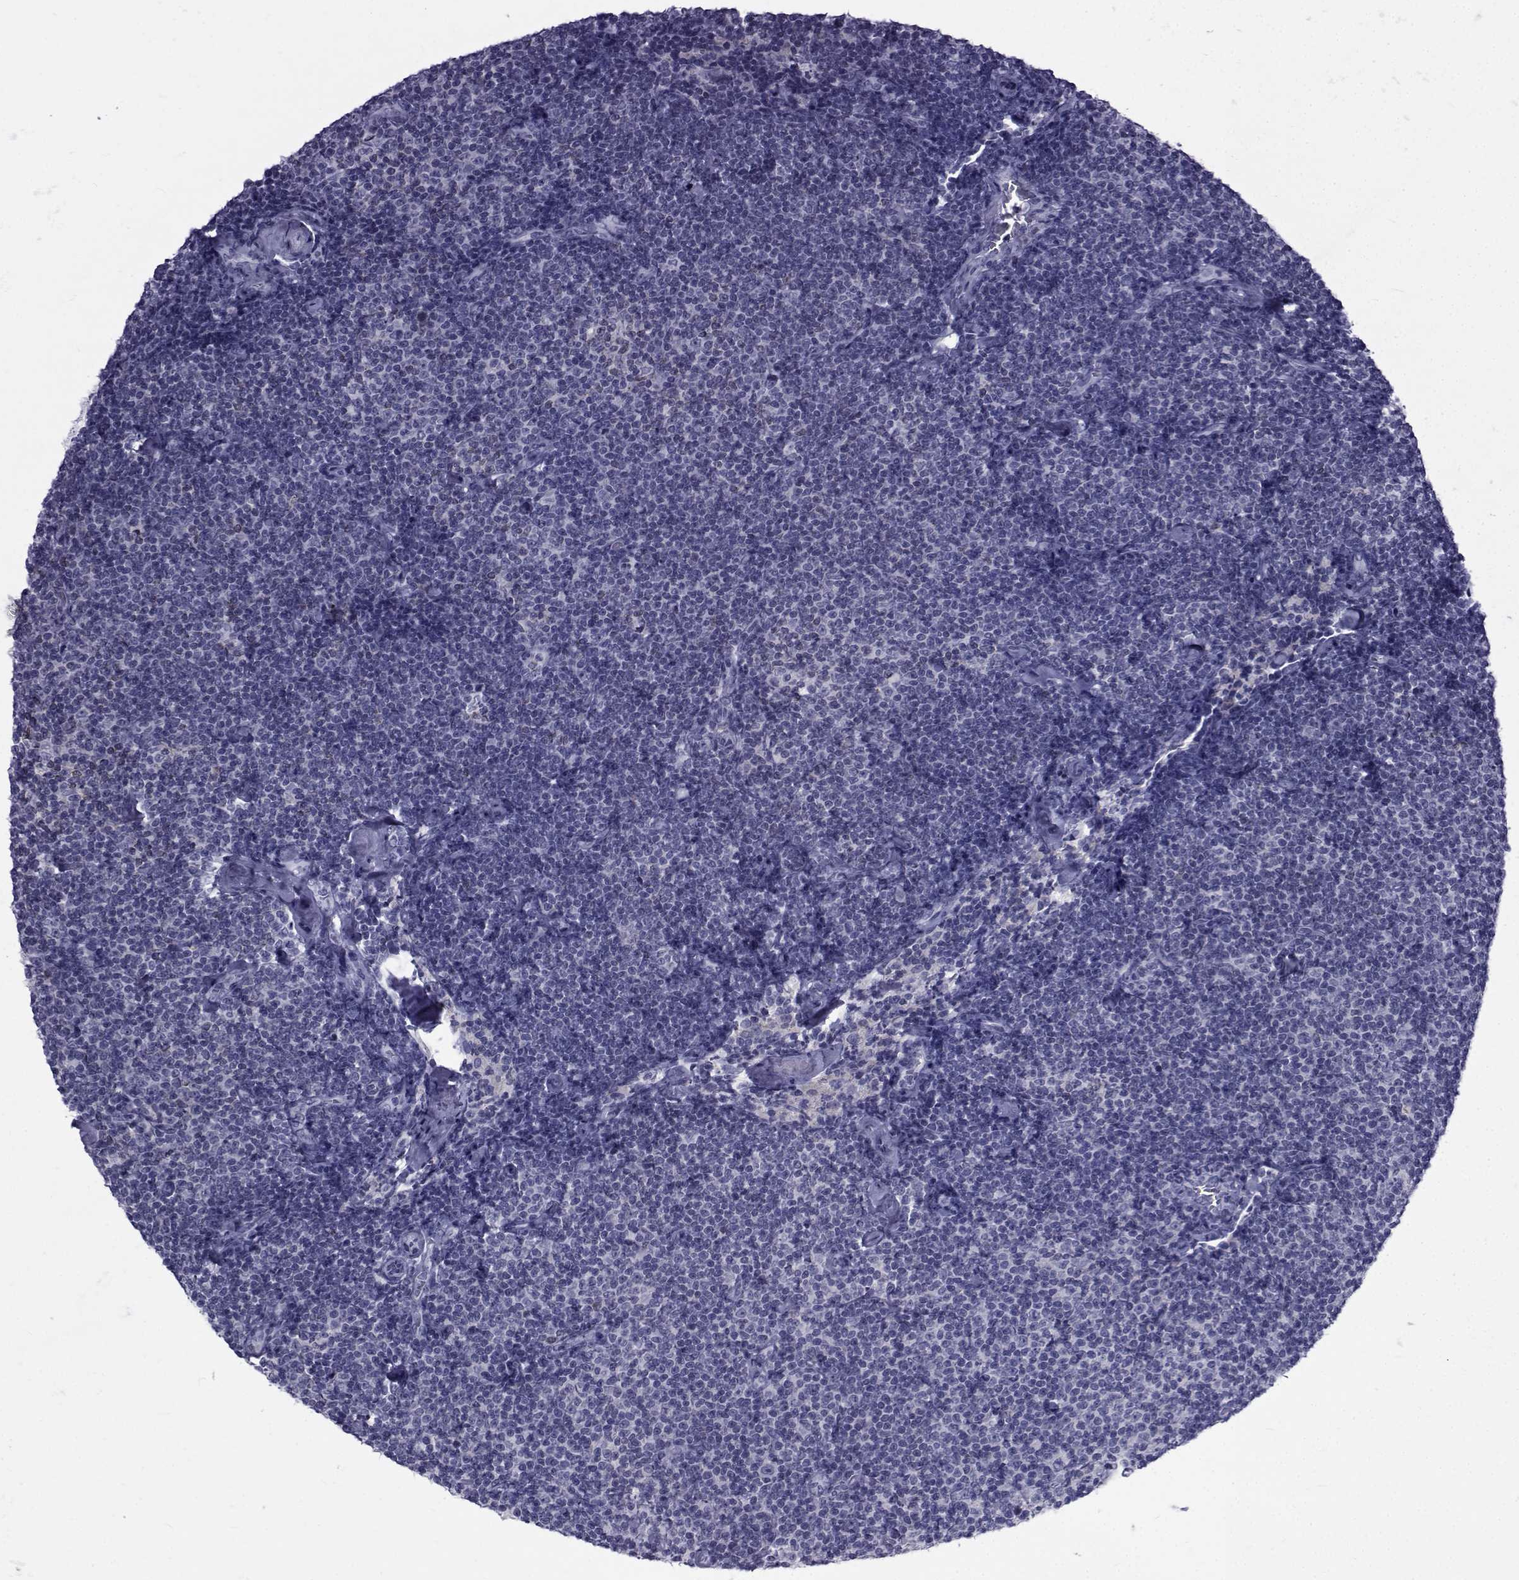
{"staining": {"intensity": "negative", "quantity": "none", "location": "none"}, "tissue": "lymphoma", "cell_type": "Tumor cells", "image_type": "cancer", "snomed": [{"axis": "morphology", "description": "Malignant lymphoma, non-Hodgkin's type, Low grade"}, {"axis": "topography", "description": "Lymph node"}], "caption": "High magnification brightfield microscopy of lymphoma stained with DAB (brown) and counterstained with hematoxylin (blue): tumor cells show no significant positivity.", "gene": "PDE6H", "patient": {"sex": "male", "age": 81}}